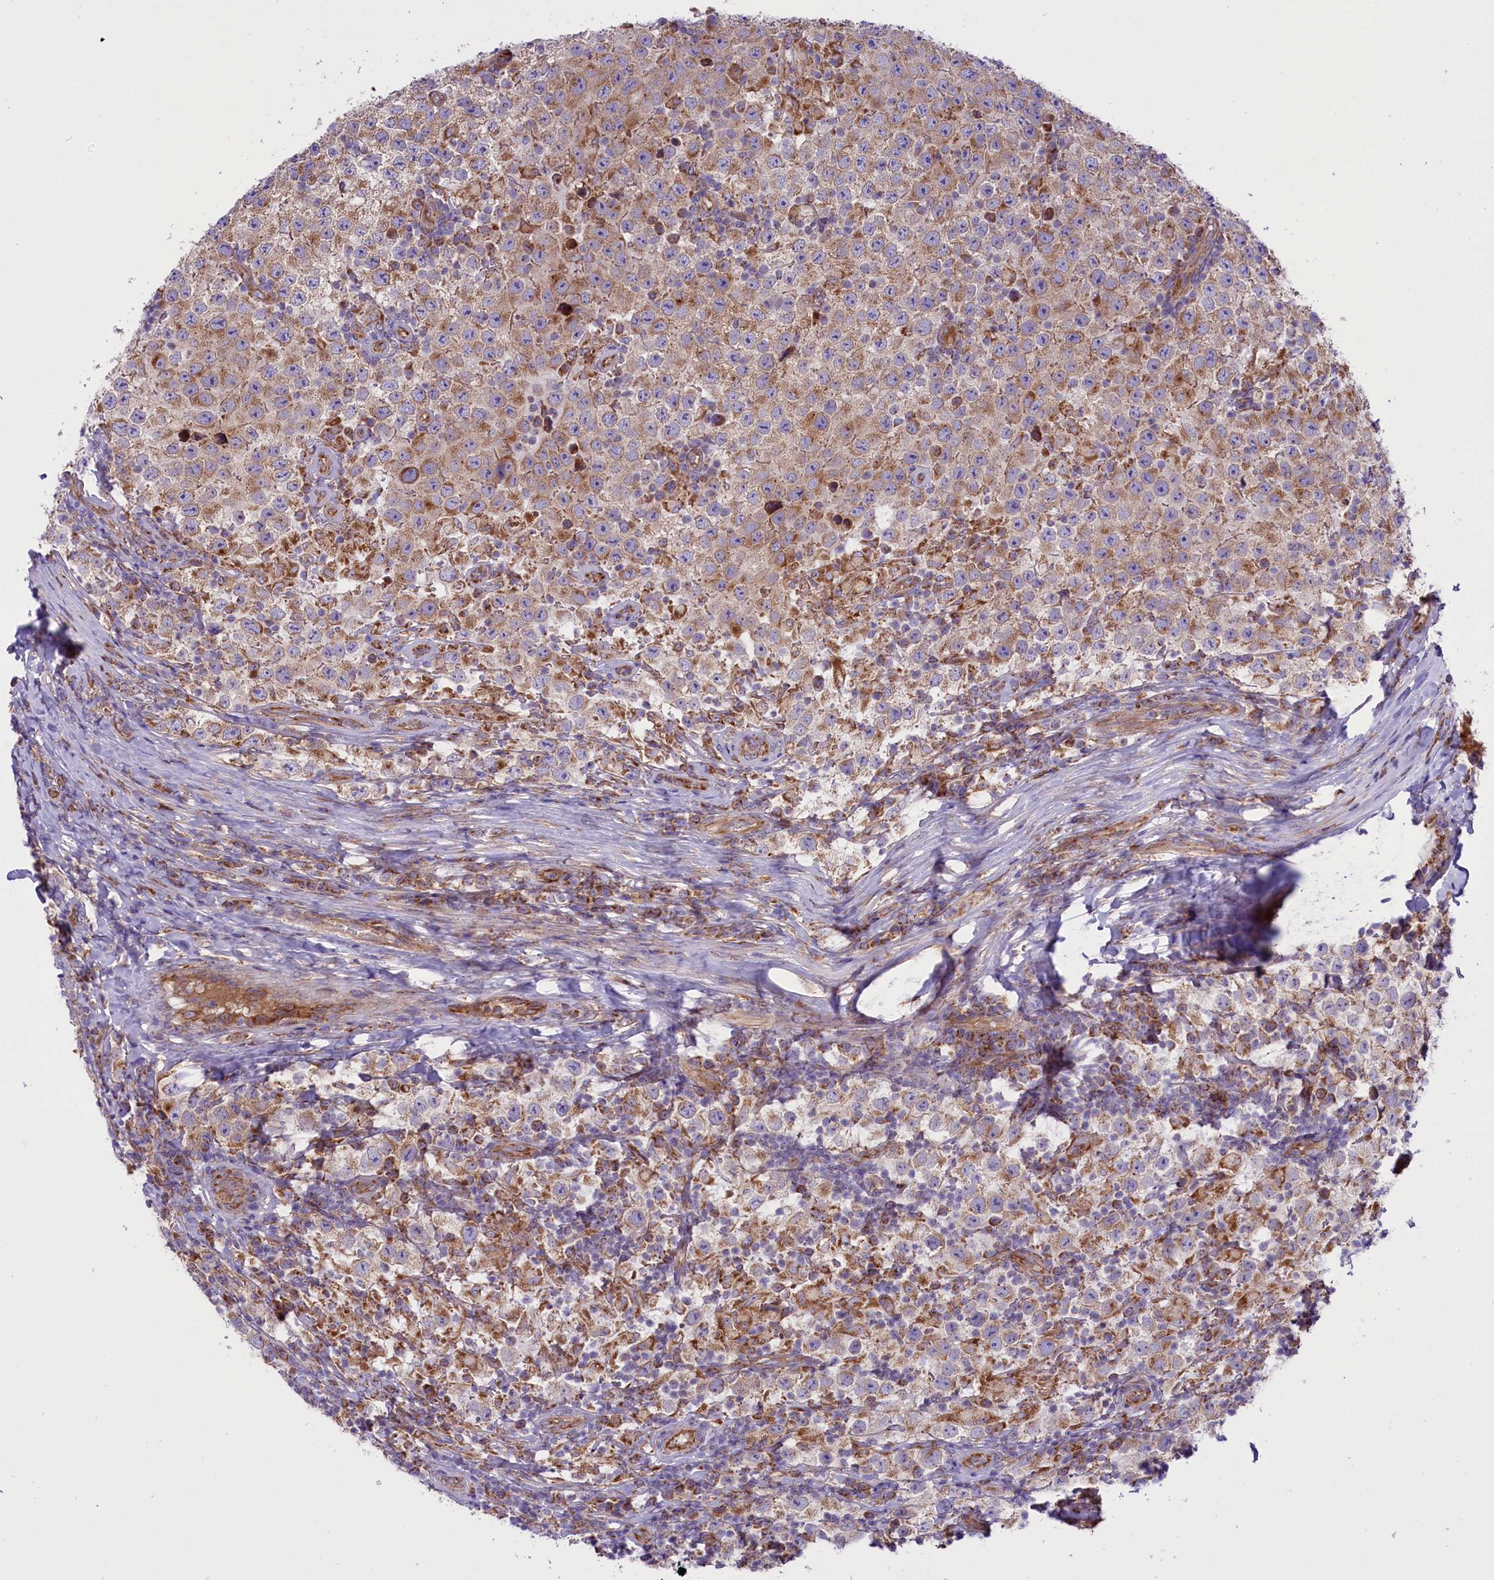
{"staining": {"intensity": "moderate", "quantity": ">75%", "location": "cytoplasmic/membranous"}, "tissue": "testis cancer", "cell_type": "Tumor cells", "image_type": "cancer", "snomed": [{"axis": "morphology", "description": "Normal tissue, NOS"}, {"axis": "morphology", "description": "Urothelial carcinoma, High grade"}, {"axis": "morphology", "description": "Seminoma, NOS"}, {"axis": "morphology", "description": "Carcinoma, Embryonal, NOS"}, {"axis": "topography", "description": "Urinary bladder"}, {"axis": "topography", "description": "Testis"}], "caption": "An image of human testis seminoma stained for a protein reveals moderate cytoplasmic/membranous brown staining in tumor cells. The staining is performed using DAB (3,3'-diaminobenzidine) brown chromogen to label protein expression. The nuclei are counter-stained blue using hematoxylin.", "gene": "PTPRU", "patient": {"sex": "male", "age": 41}}